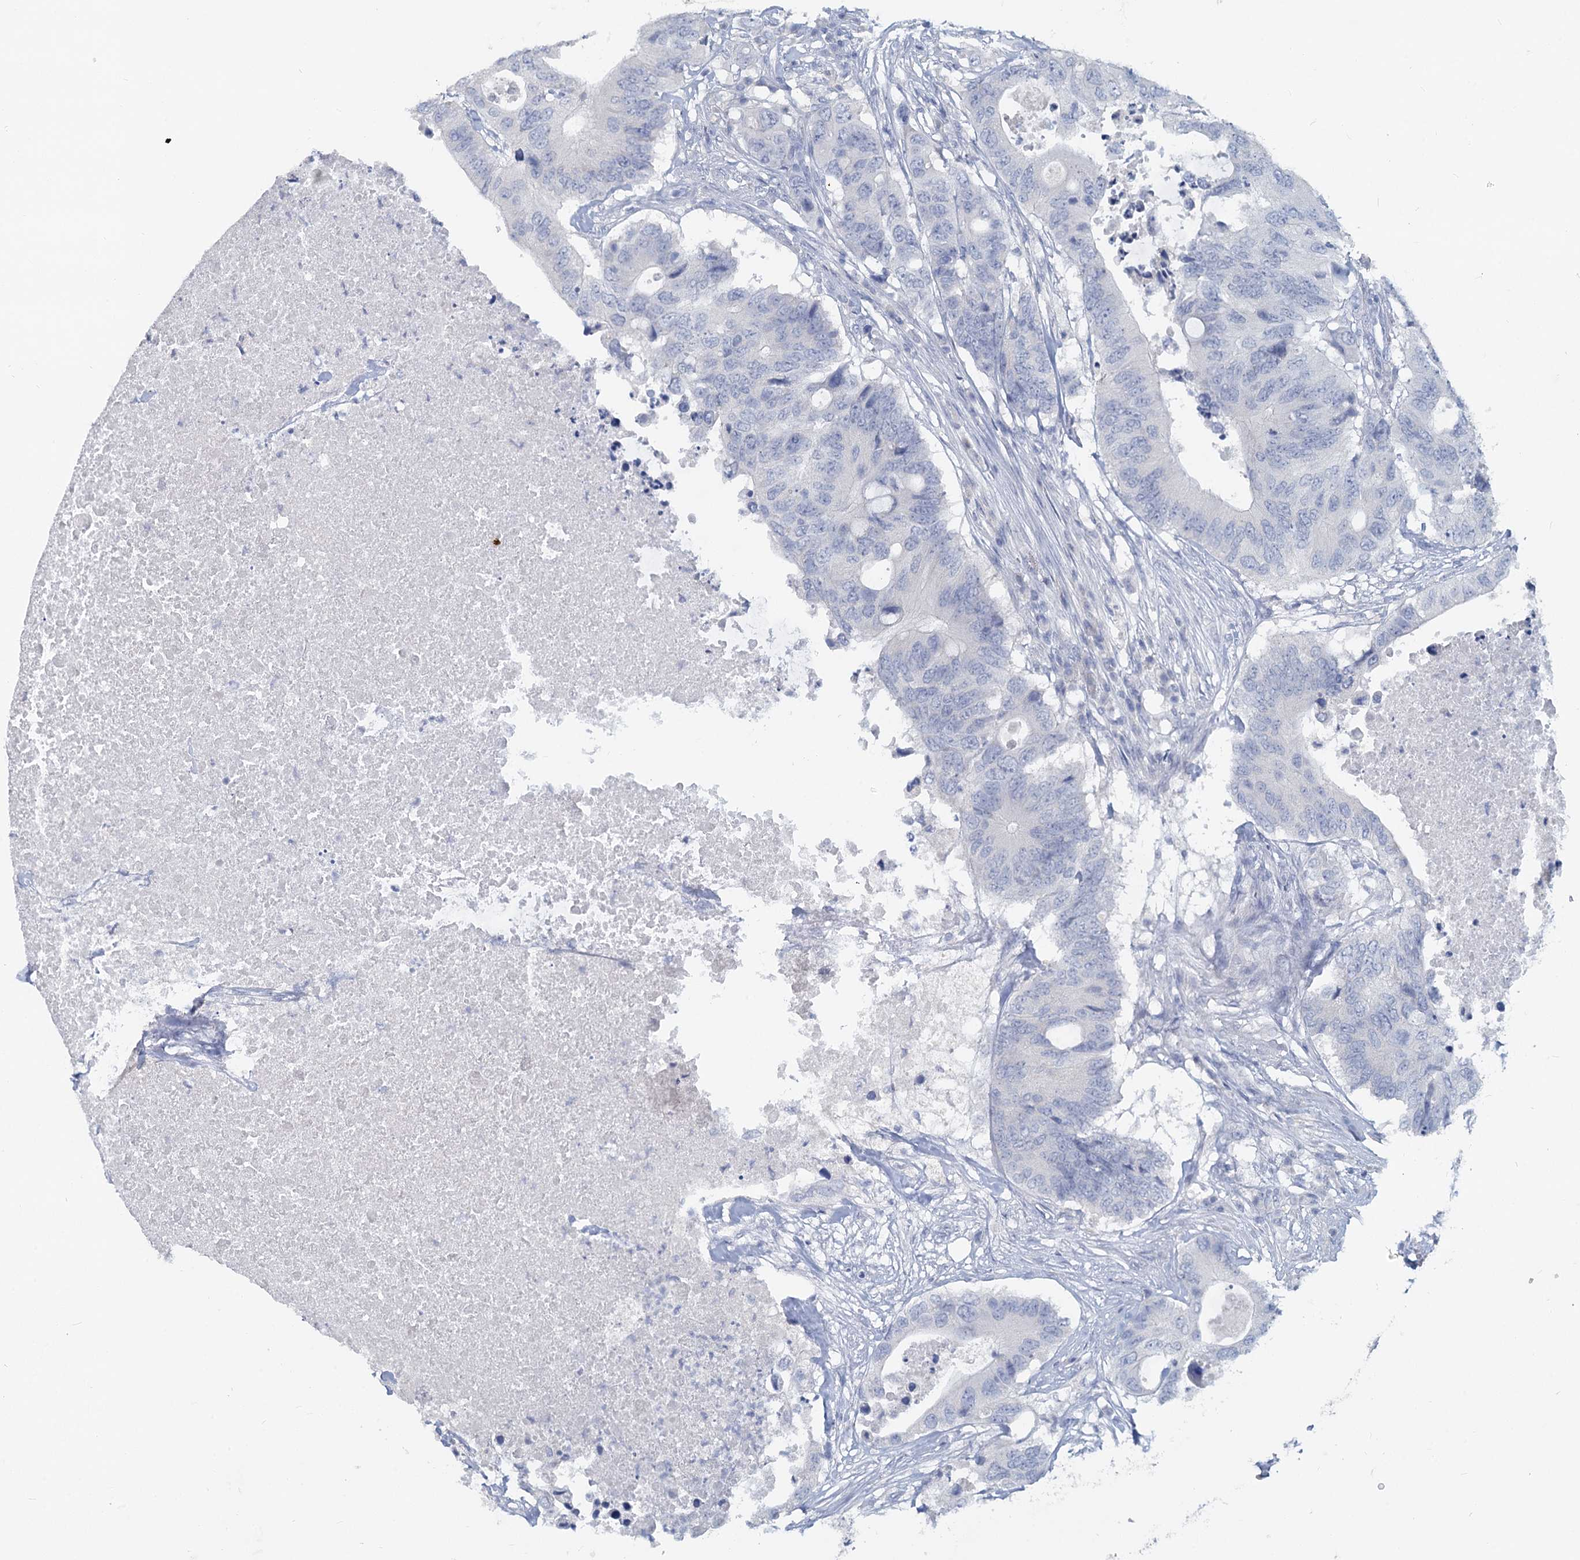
{"staining": {"intensity": "negative", "quantity": "none", "location": "none"}, "tissue": "colorectal cancer", "cell_type": "Tumor cells", "image_type": "cancer", "snomed": [{"axis": "morphology", "description": "Adenocarcinoma, NOS"}, {"axis": "topography", "description": "Colon"}], "caption": "This is an immunohistochemistry (IHC) image of colorectal cancer (adenocarcinoma). There is no positivity in tumor cells.", "gene": "CHGA", "patient": {"sex": "male", "age": 71}}